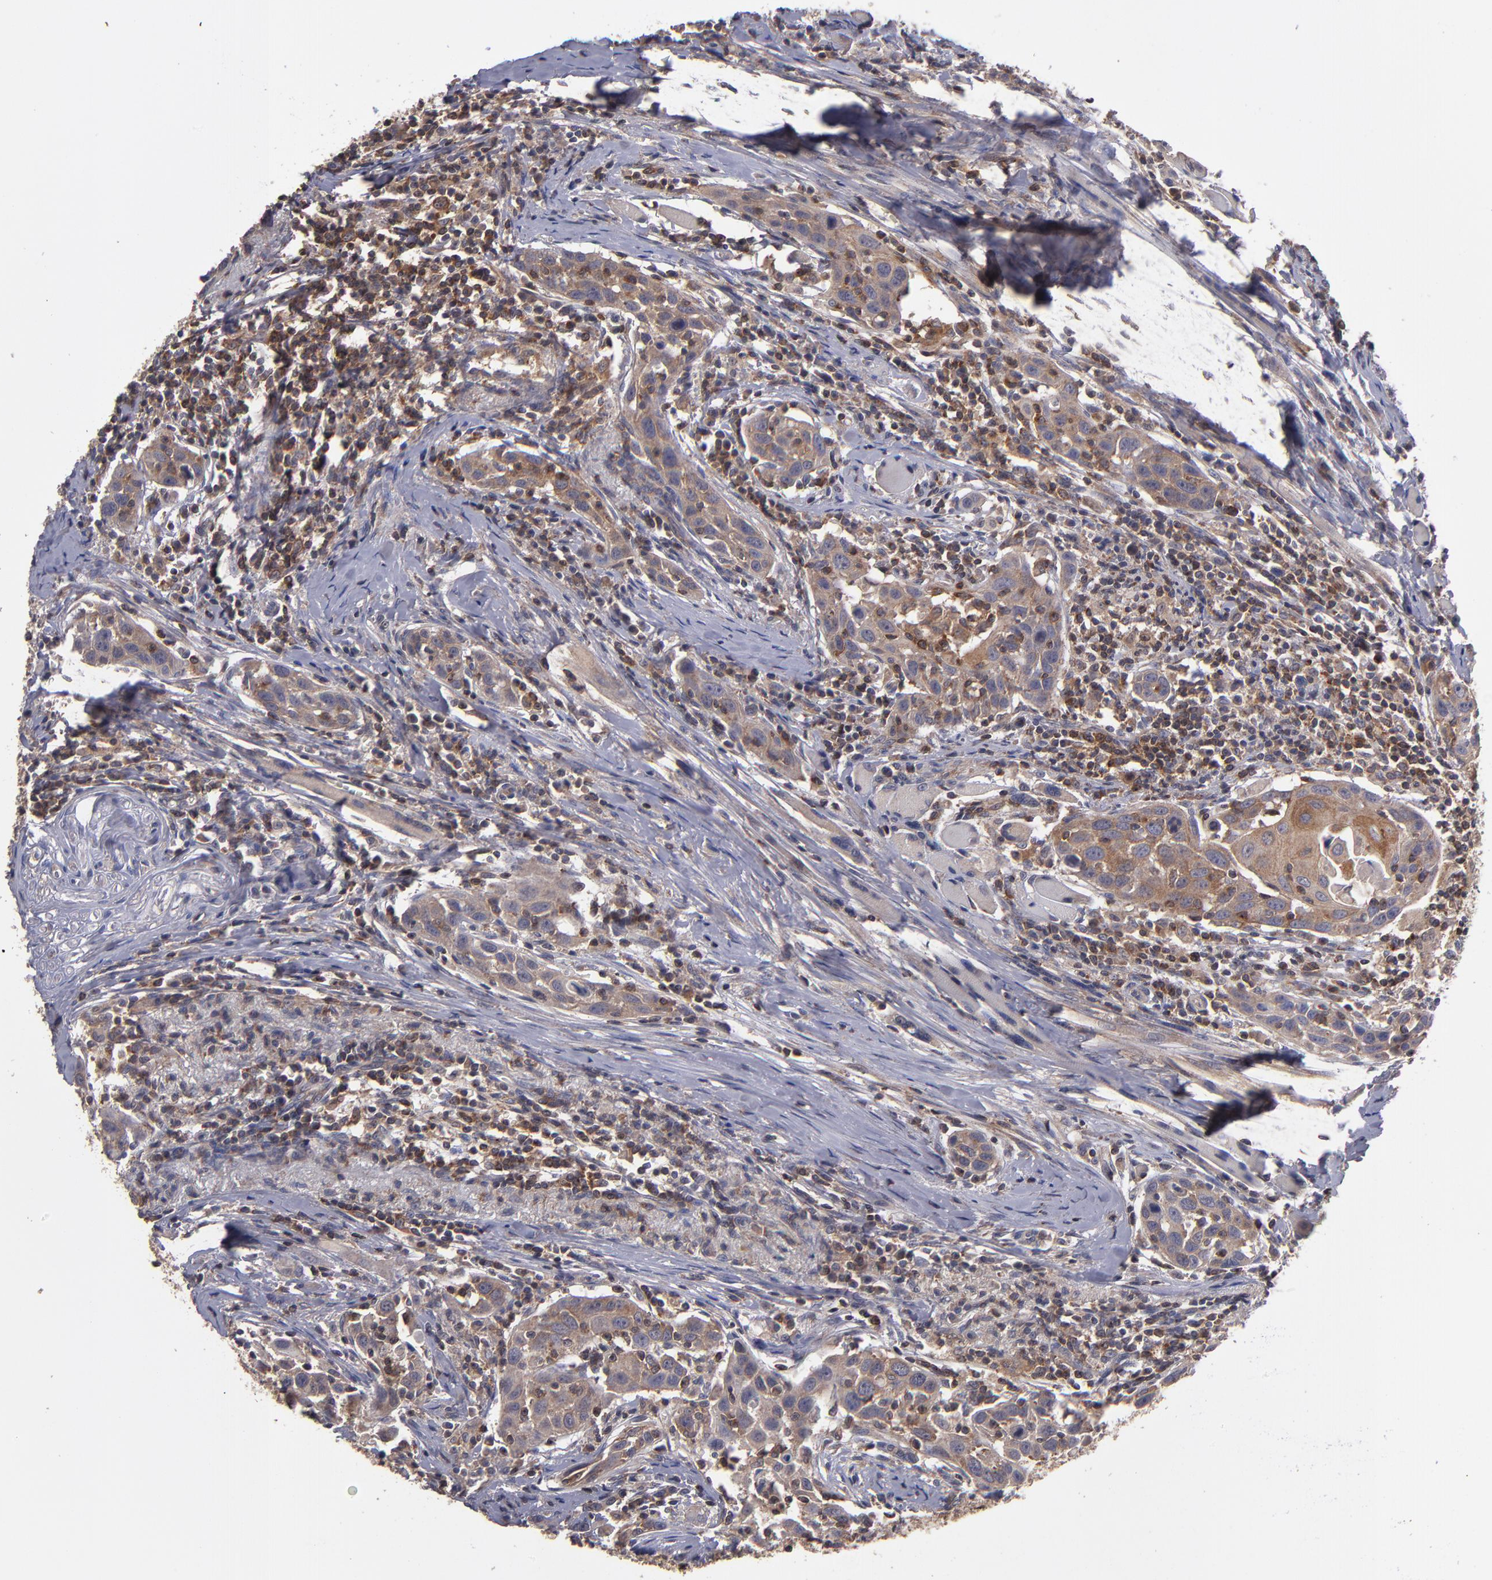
{"staining": {"intensity": "moderate", "quantity": ">75%", "location": "cytoplasmic/membranous"}, "tissue": "head and neck cancer", "cell_type": "Tumor cells", "image_type": "cancer", "snomed": [{"axis": "morphology", "description": "Squamous cell carcinoma, NOS"}, {"axis": "topography", "description": "Oral tissue"}, {"axis": "topography", "description": "Head-Neck"}], "caption": "Moderate cytoplasmic/membranous protein positivity is present in about >75% of tumor cells in squamous cell carcinoma (head and neck).", "gene": "NF2", "patient": {"sex": "female", "age": 50}}